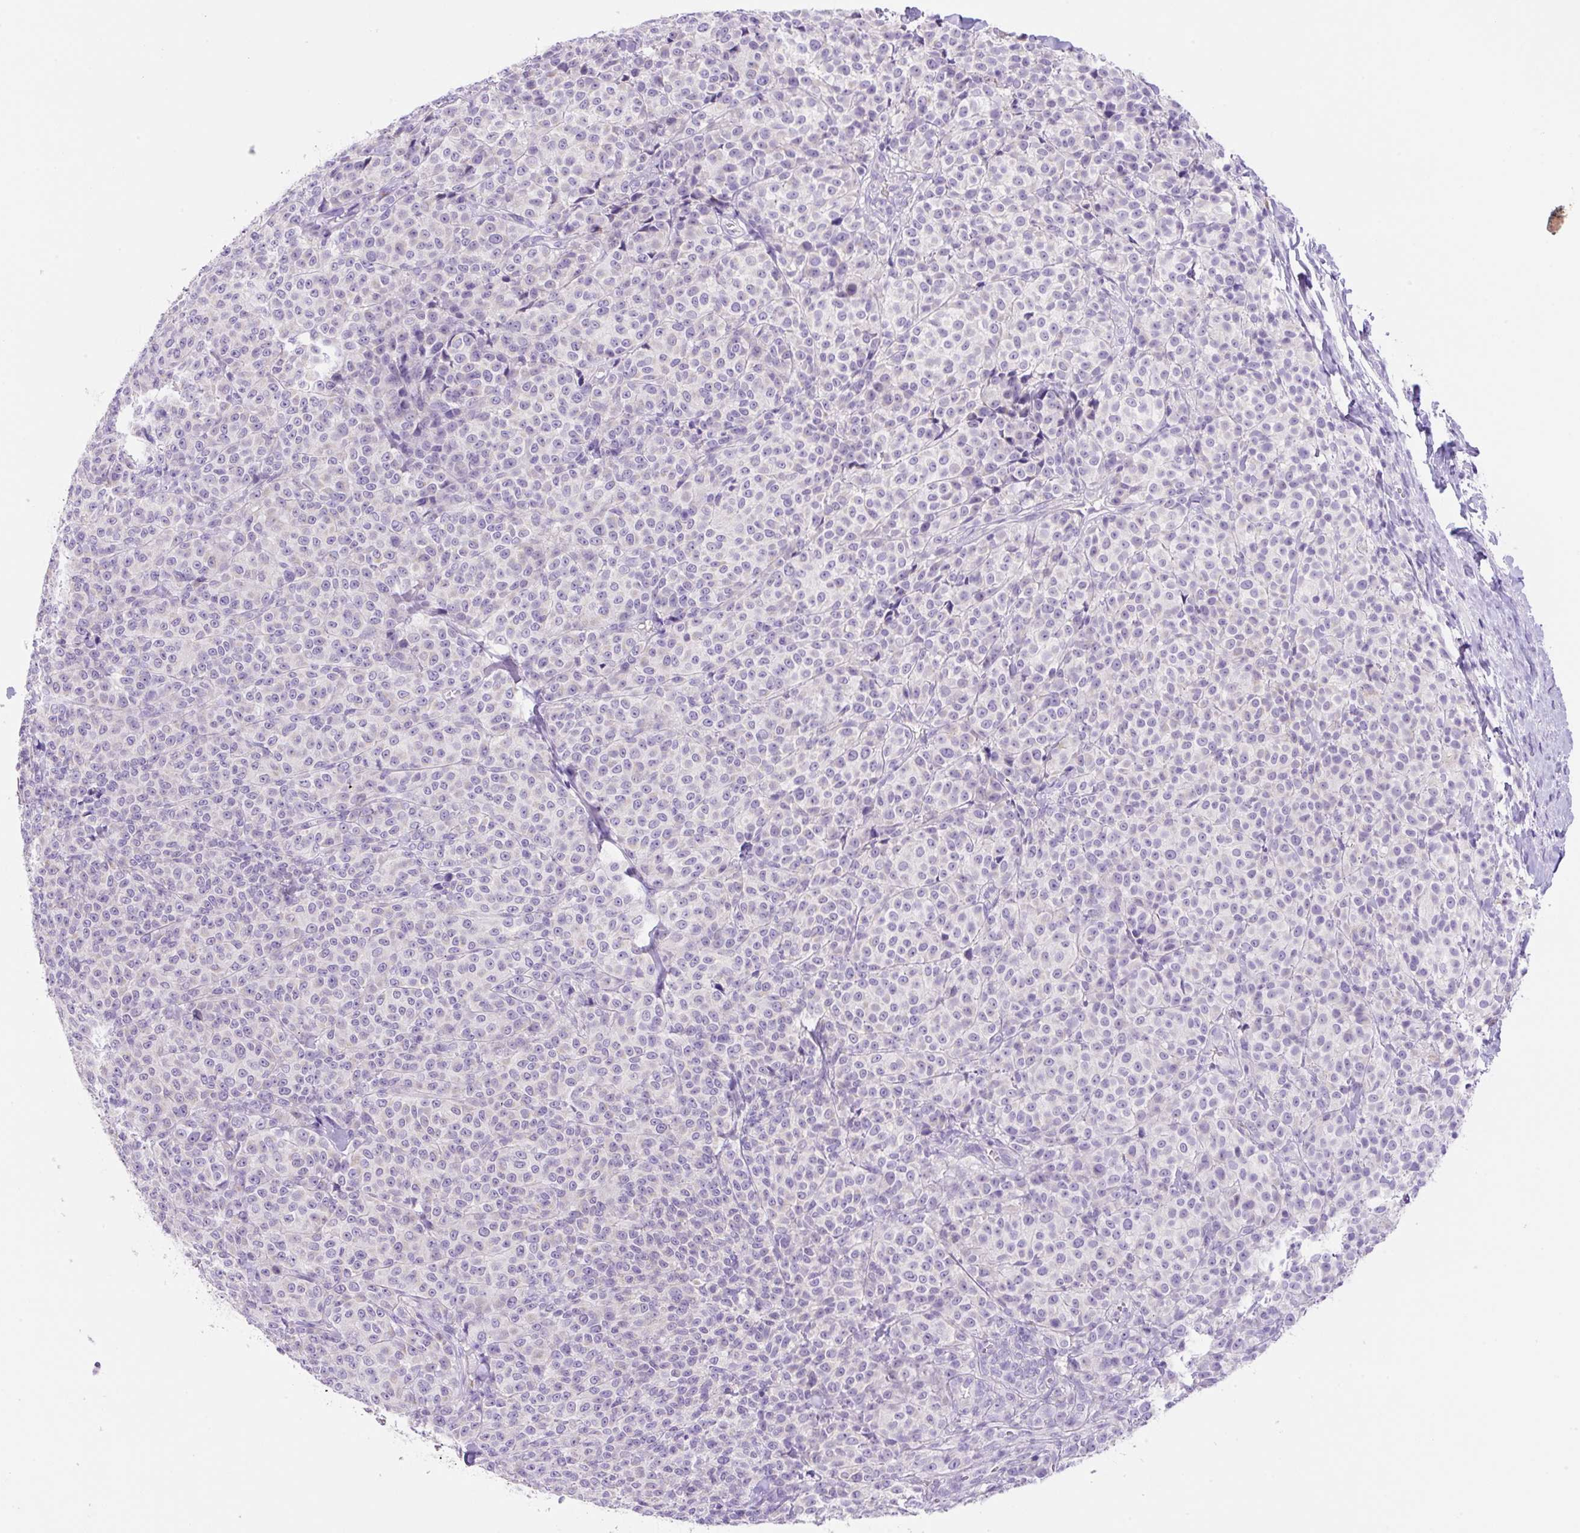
{"staining": {"intensity": "negative", "quantity": "none", "location": "none"}, "tissue": "melanoma", "cell_type": "Tumor cells", "image_type": "cancer", "snomed": [{"axis": "morphology", "description": "Normal tissue, NOS"}, {"axis": "morphology", "description": "Malignant melanoma, NOS"}, {"axis": "topography", "description": "Skin"}], "caption": "A micrograph of human melanoma is negative for staining in tumor cells.", "gene": "NDST3", "patient": {"sex": "female", "age": 34}}